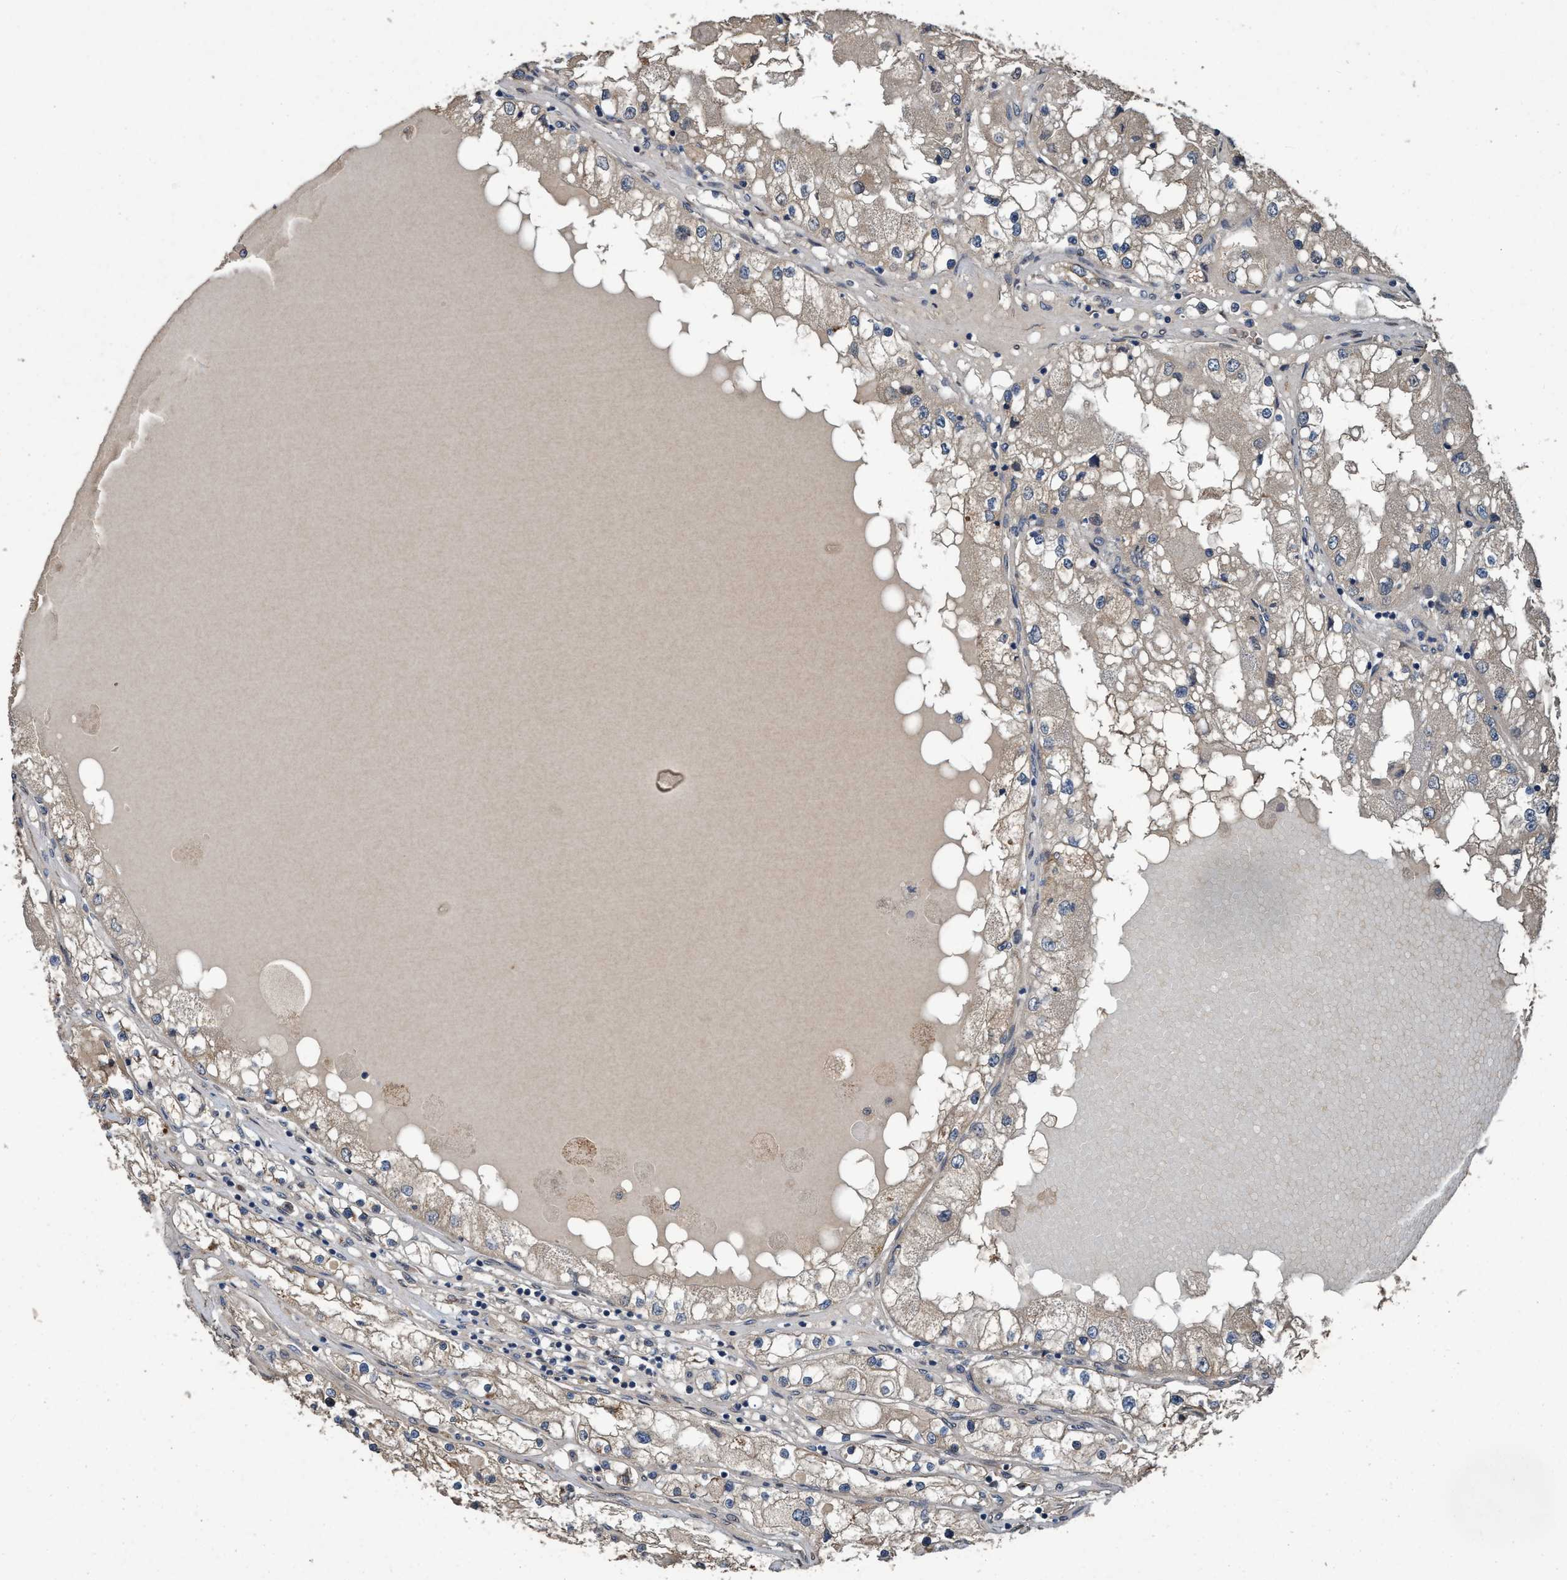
{"staining": {"intensity": "weak", "quantity": "<25%", "location": "cytoplasmic/membranous"}, "tissue": "renal cancer", "cell_type": "Tumor cells", "image_type": "cancer", "snomed": [{"axis": "morphology", "description": "Adenocarcinoma, NOS"}, {"axis": "topography", "description": "Kidney"}], "caption": "The IHC micrograph has no significant expression in tumor cells of renal cancer tissue. (Immunohistochemistry (ihc), brightfield microscopy, high magnification).", "gene": "MACC1", "patient": {"sex": "male", "age": 68}}